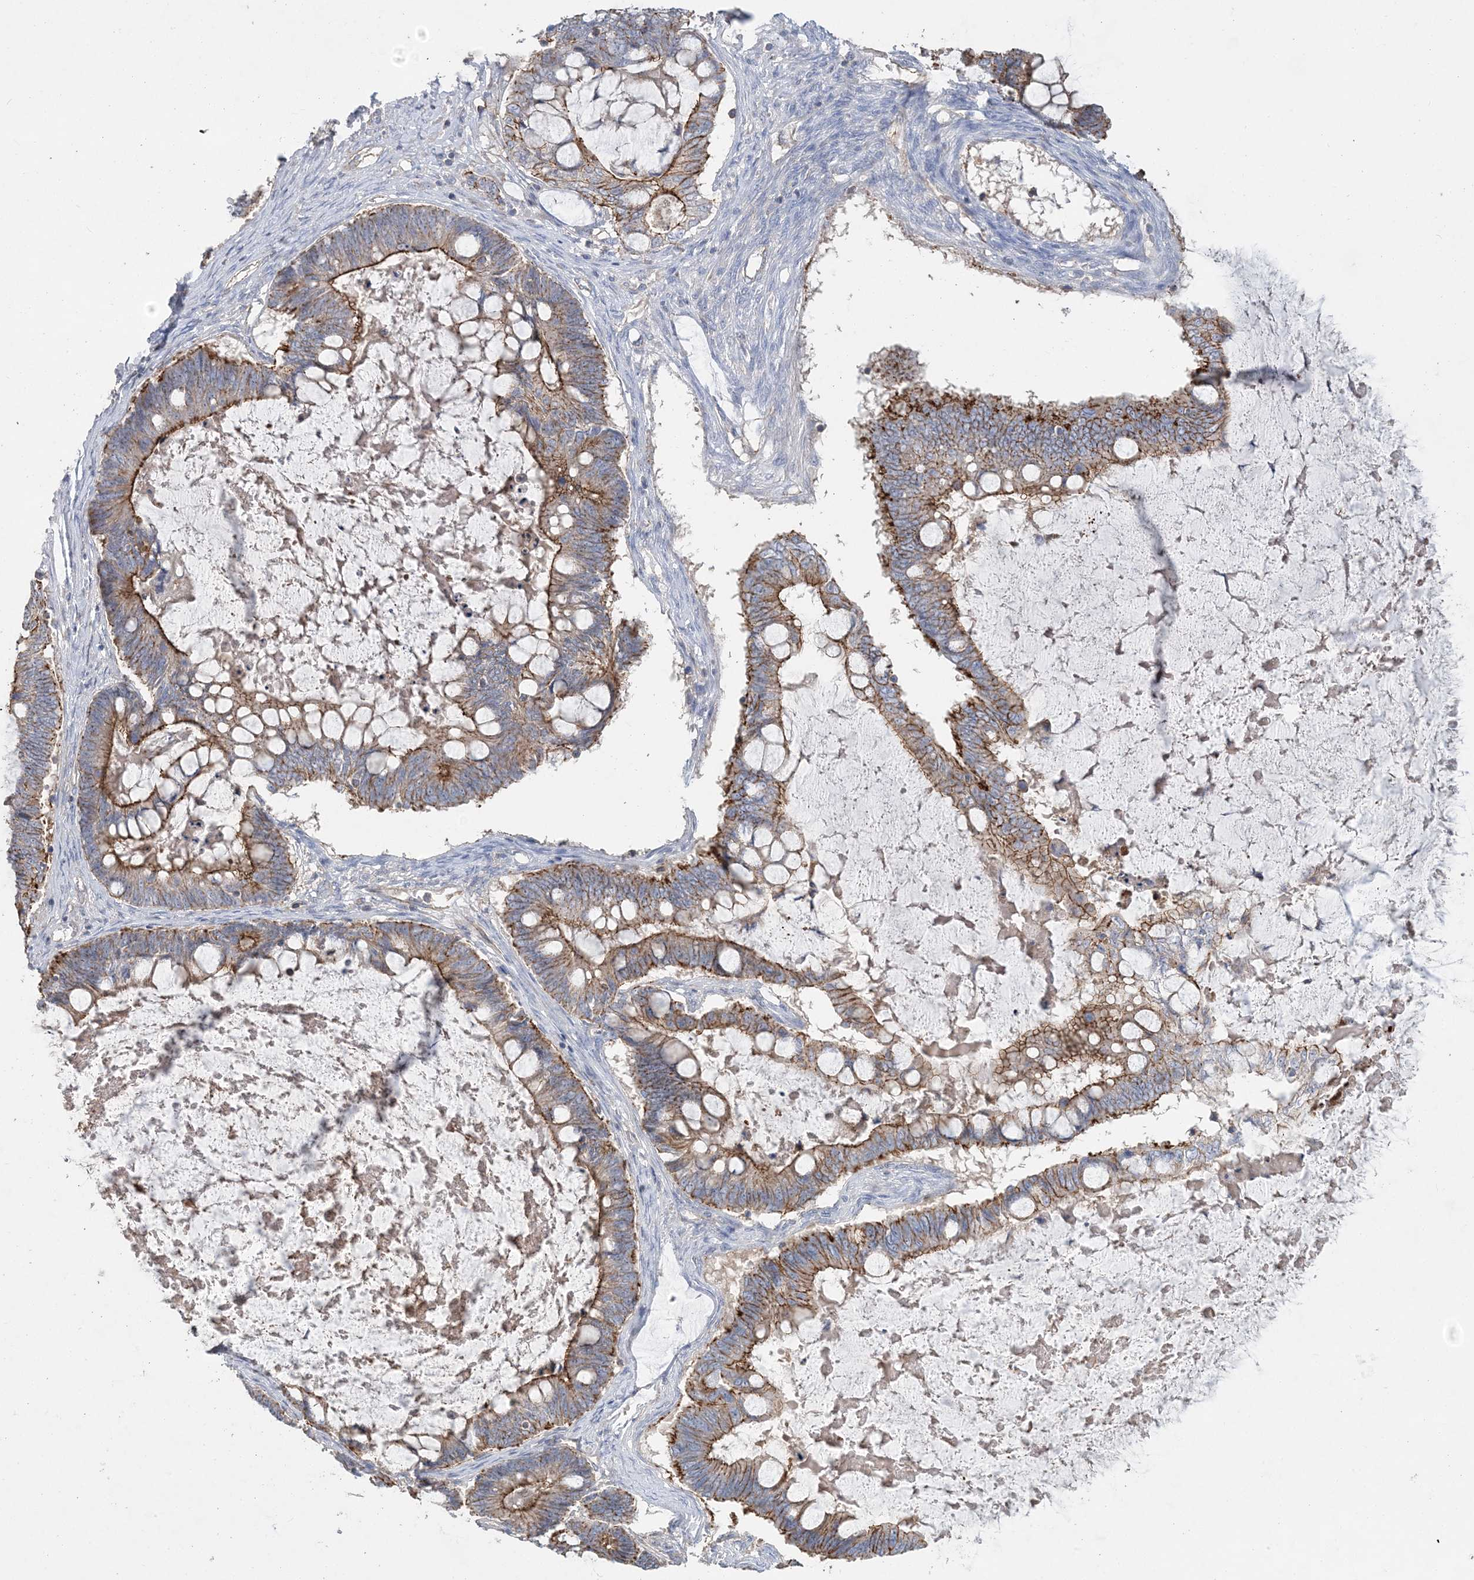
{"staining": {"intensity": "moderate", "quantity": ">75%", "location": "cytoplasmic/membranous"}, "tissue": "ovarian cancer", "cell_type": "Tumor cells", "image_type": "cancer", "snomed": [{"axis": "morphology", "description": "Cystadenocarcinoma, mucinous, NOS"}, {"axis": "topography", "description": "Ovary"}], "caption": "Protein expression analysis of human ovarian cancer reveals moderate cytoplasmic/membranous expression in approximately >75% of tumor cells. (DAB = brown stain, brightfield microscopy at high magnification).", "gene": "PIGC", "patient": {"sex": "female", "age": 61}}